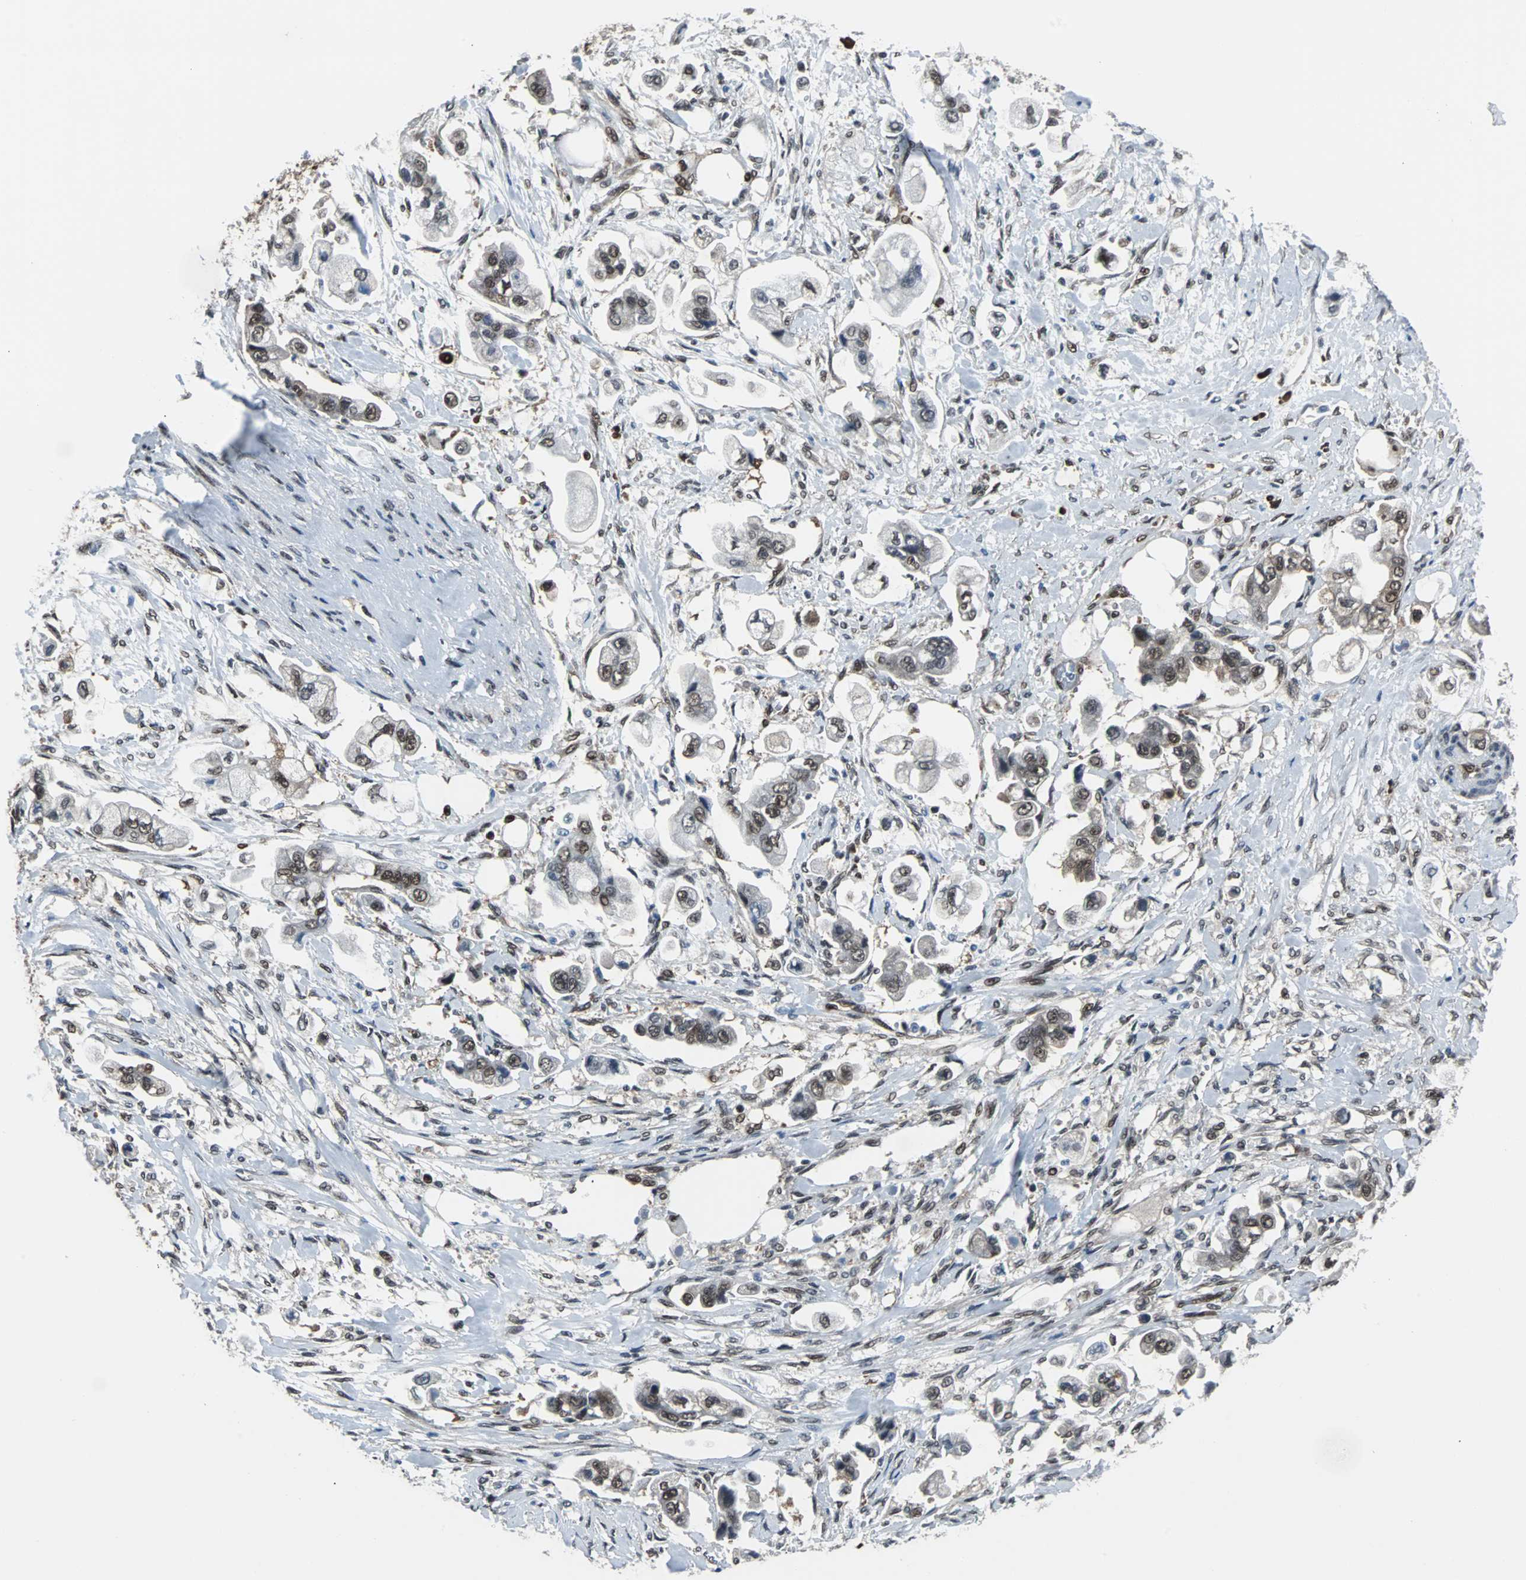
{"staining": {"intensity": "moderate", "quantity": ">75%", "location": "cytoplasmic/membranous,nuclear"}, "tissue": "stomach cancer", "cell_type": "Tumor cells", "image_type": "cancer", "snomed": [{"axis": "morphology", "description": "Adenocarcinoma, NOS"}, {"axis": "topography", "description": "Stomach"}], "caption": "DAB (3,3'-diaminobenzidine) immunohistochemical staining of adenocarcinoma (stomach) demonstrates moderate cytoplasmic/membranous and nuclear protein positivity in about >75% of tumor cells.", "gene": "VCP", "patient": {"sex": "male", "age": 62}}